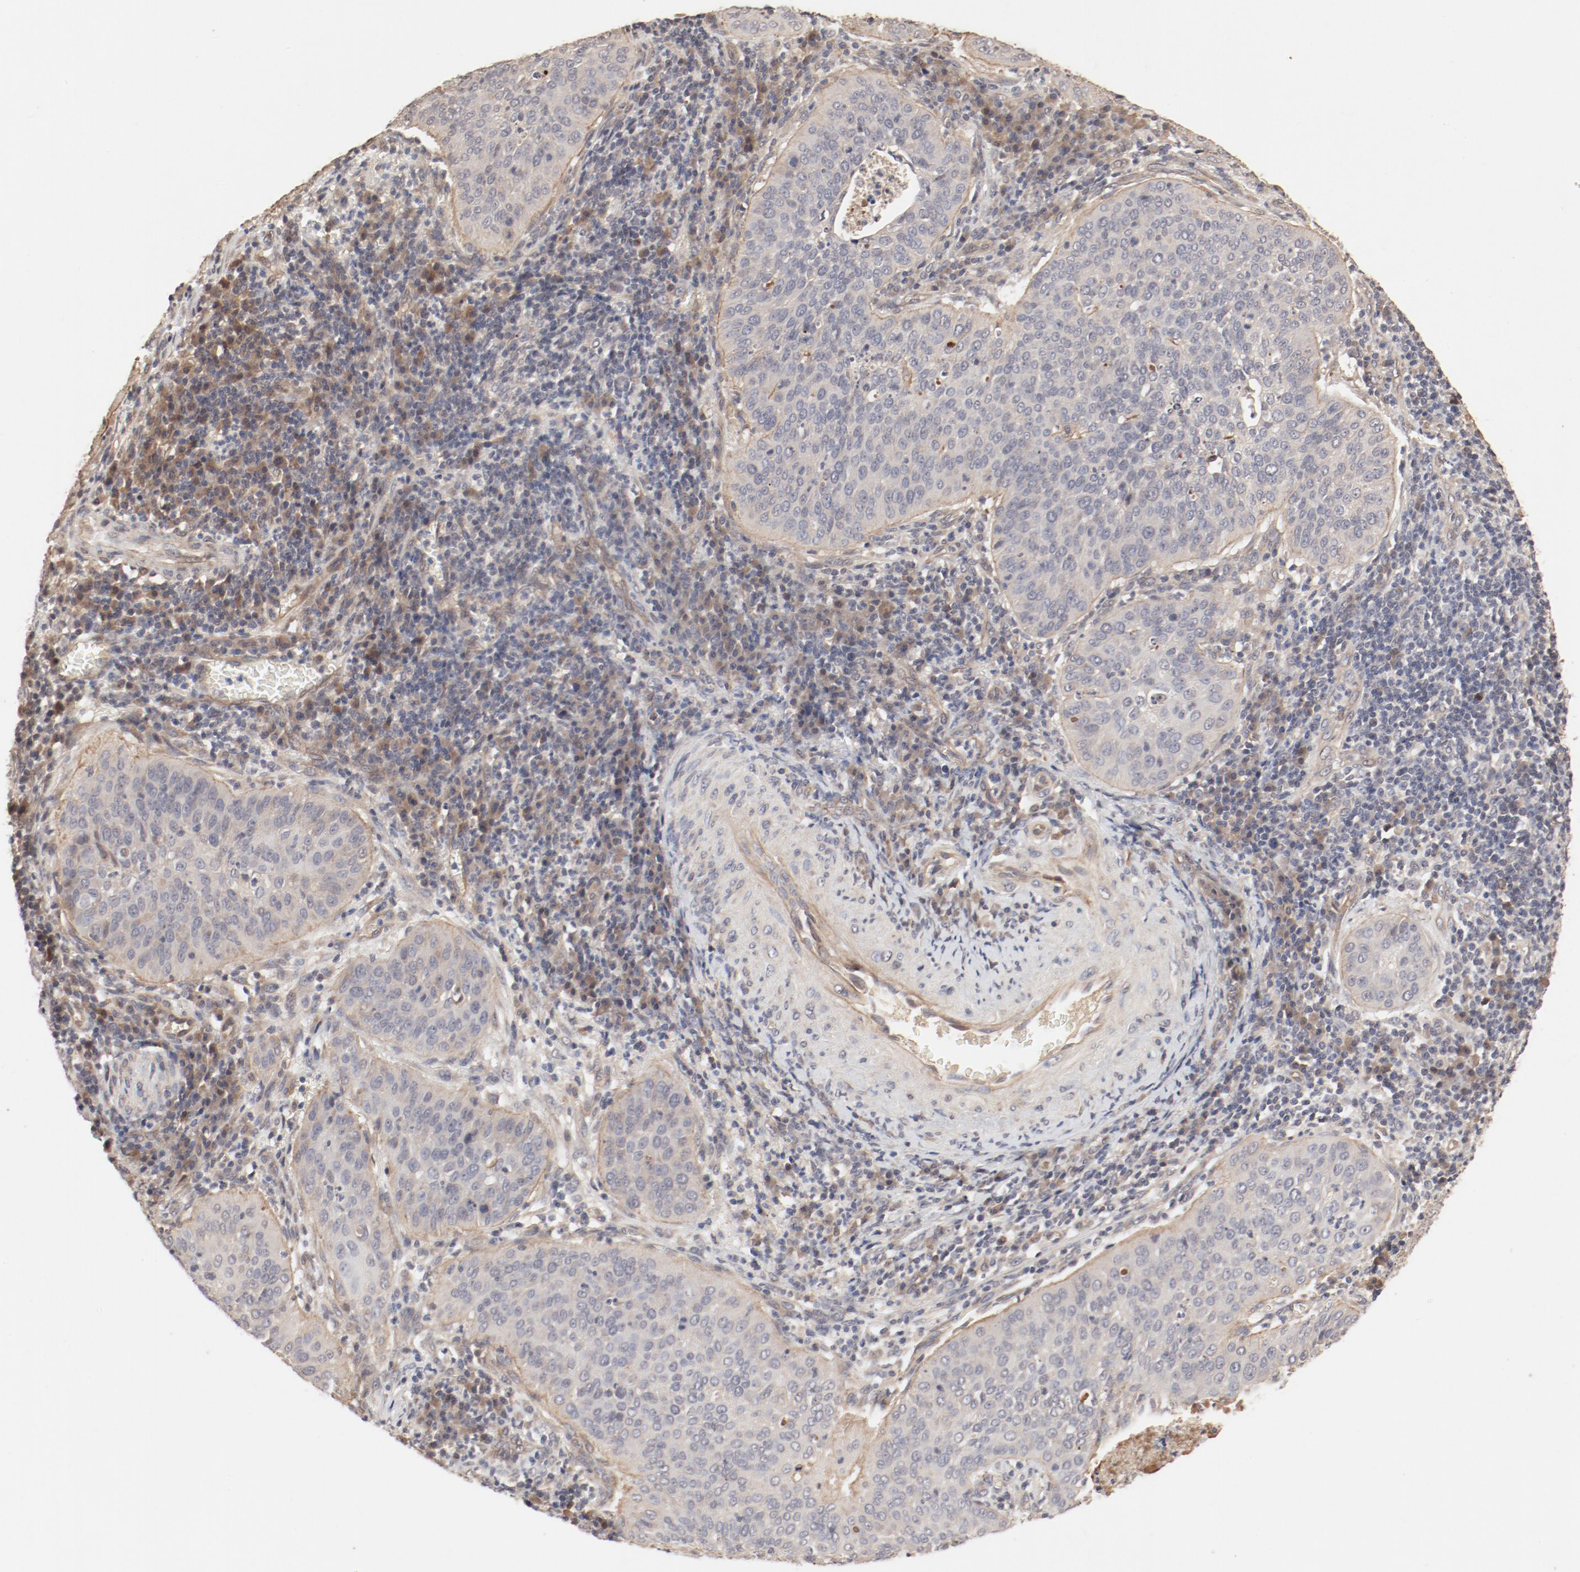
{"staining": {"intensity": "moderate", "quantity": ">75%", "location": "cytoplasmic/membranous"}, "tissue": "cervical cancer", "cell_type": "Tumor cells", "image_type": "cancer", "snomed": [{"axis": "morphology", "description": "Squamous cell carcinoma, NOS"}, {"axis": "topography", "description": "Cervix"}], "caption": "A high-resolution photomicrograph shows immunohistochemistry staining of cervical cancer, which displays moderate cytoplasmic/membranous positivity in approximately >75% of tumor cells.", "gene": "IL3RA", "patient": {"sex": "female", "age": 39}}